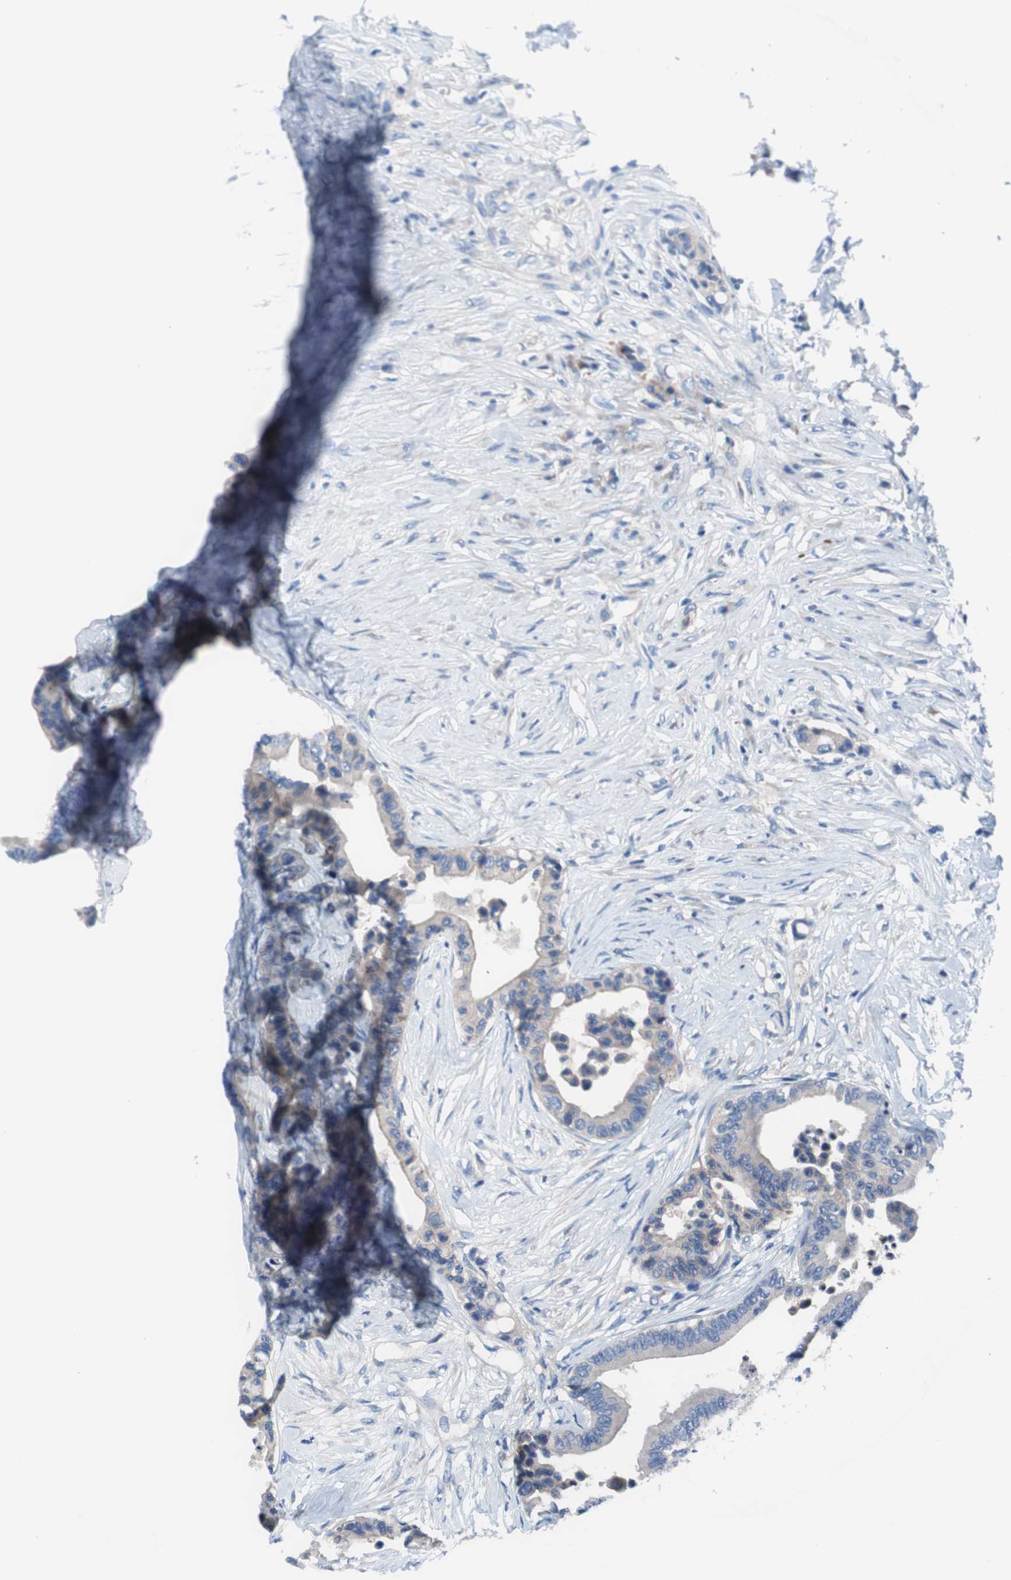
{"staining": {"intensity": "weak", "quantity": "25%-75%", "location": "cytoplasmic/membranous"}, "tissue": "colorectal cancer", "cell_type": "Tumor cells", "image_type": "cancer", "snomed": [{"axis": "morphology", "description": "Normal tissue, NOS"}, {"axis": "morphology", "description": "Adenocarcinoma, NOS"}, {"axis": "topography", "description": "Colon"}], "caption": "Colorectal adenocarcinoma stained for a protein demonstrates weak cytoplasmic/membranous positivity in tumor cells.", "gene": "KANSL1", "patient": {"sex": "male", "age": 82}}